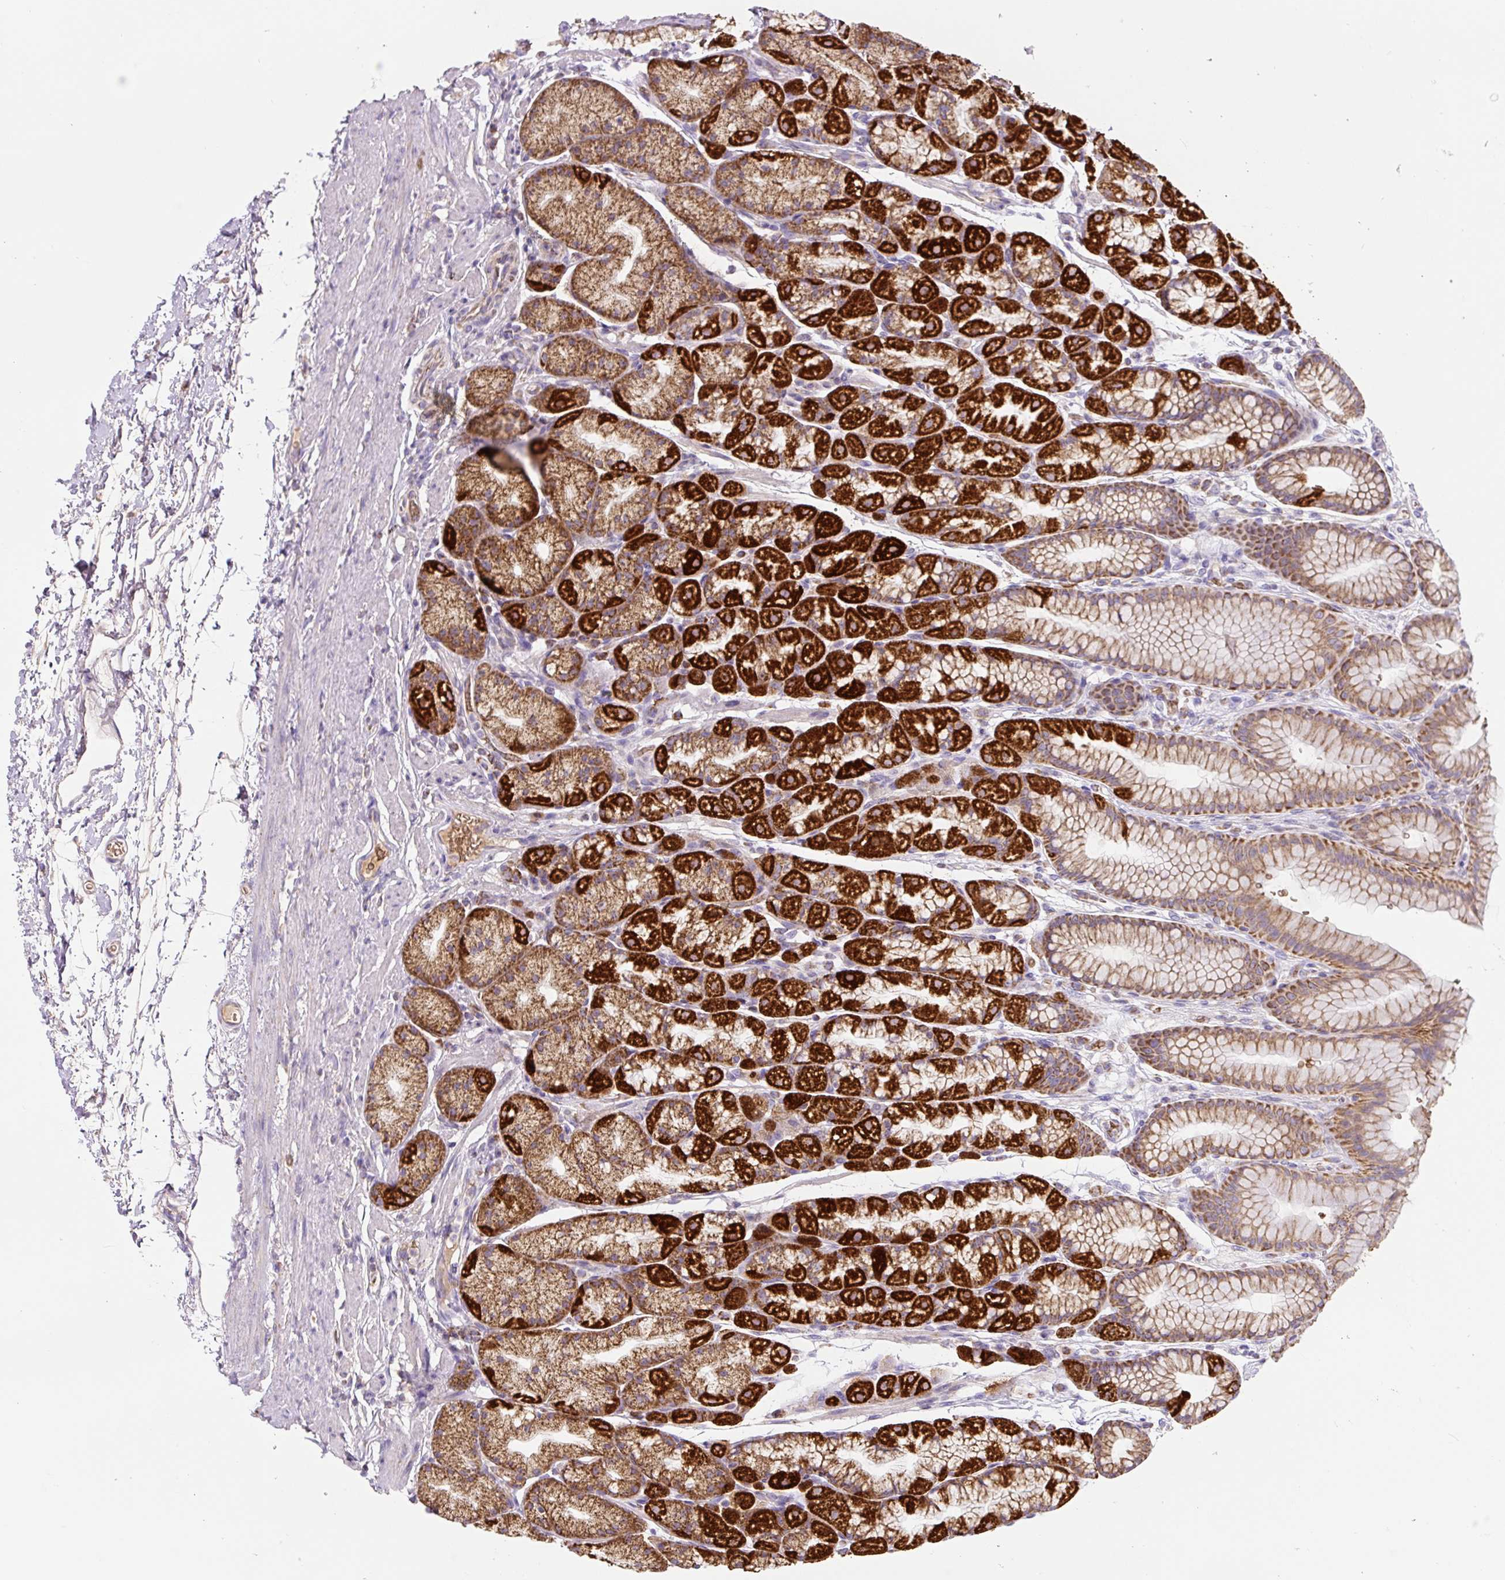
{"staining": {"intensity": "strong", "quantity": "25%-75%", "location": "cytoplasmic/membranous"}, "tissue": "stomach", "cell_type": "Glandular cells", "image_type": "normal", "snomed": [{"axis": "morphology", "description": "Normal tissue, NOS"}, {"axis": "topography", "description": "Stomach, lower"}], "caption": "Unremarkable stomach was stained to show a protein in brown. There is high levels of strong cytoplasmic/membranous positivity in about 25%-75% of glandular cells. (IHC, brightfield microscopy, high magnification).", "gene": "MT", "patient": {"sex": "male", "age": 67}}